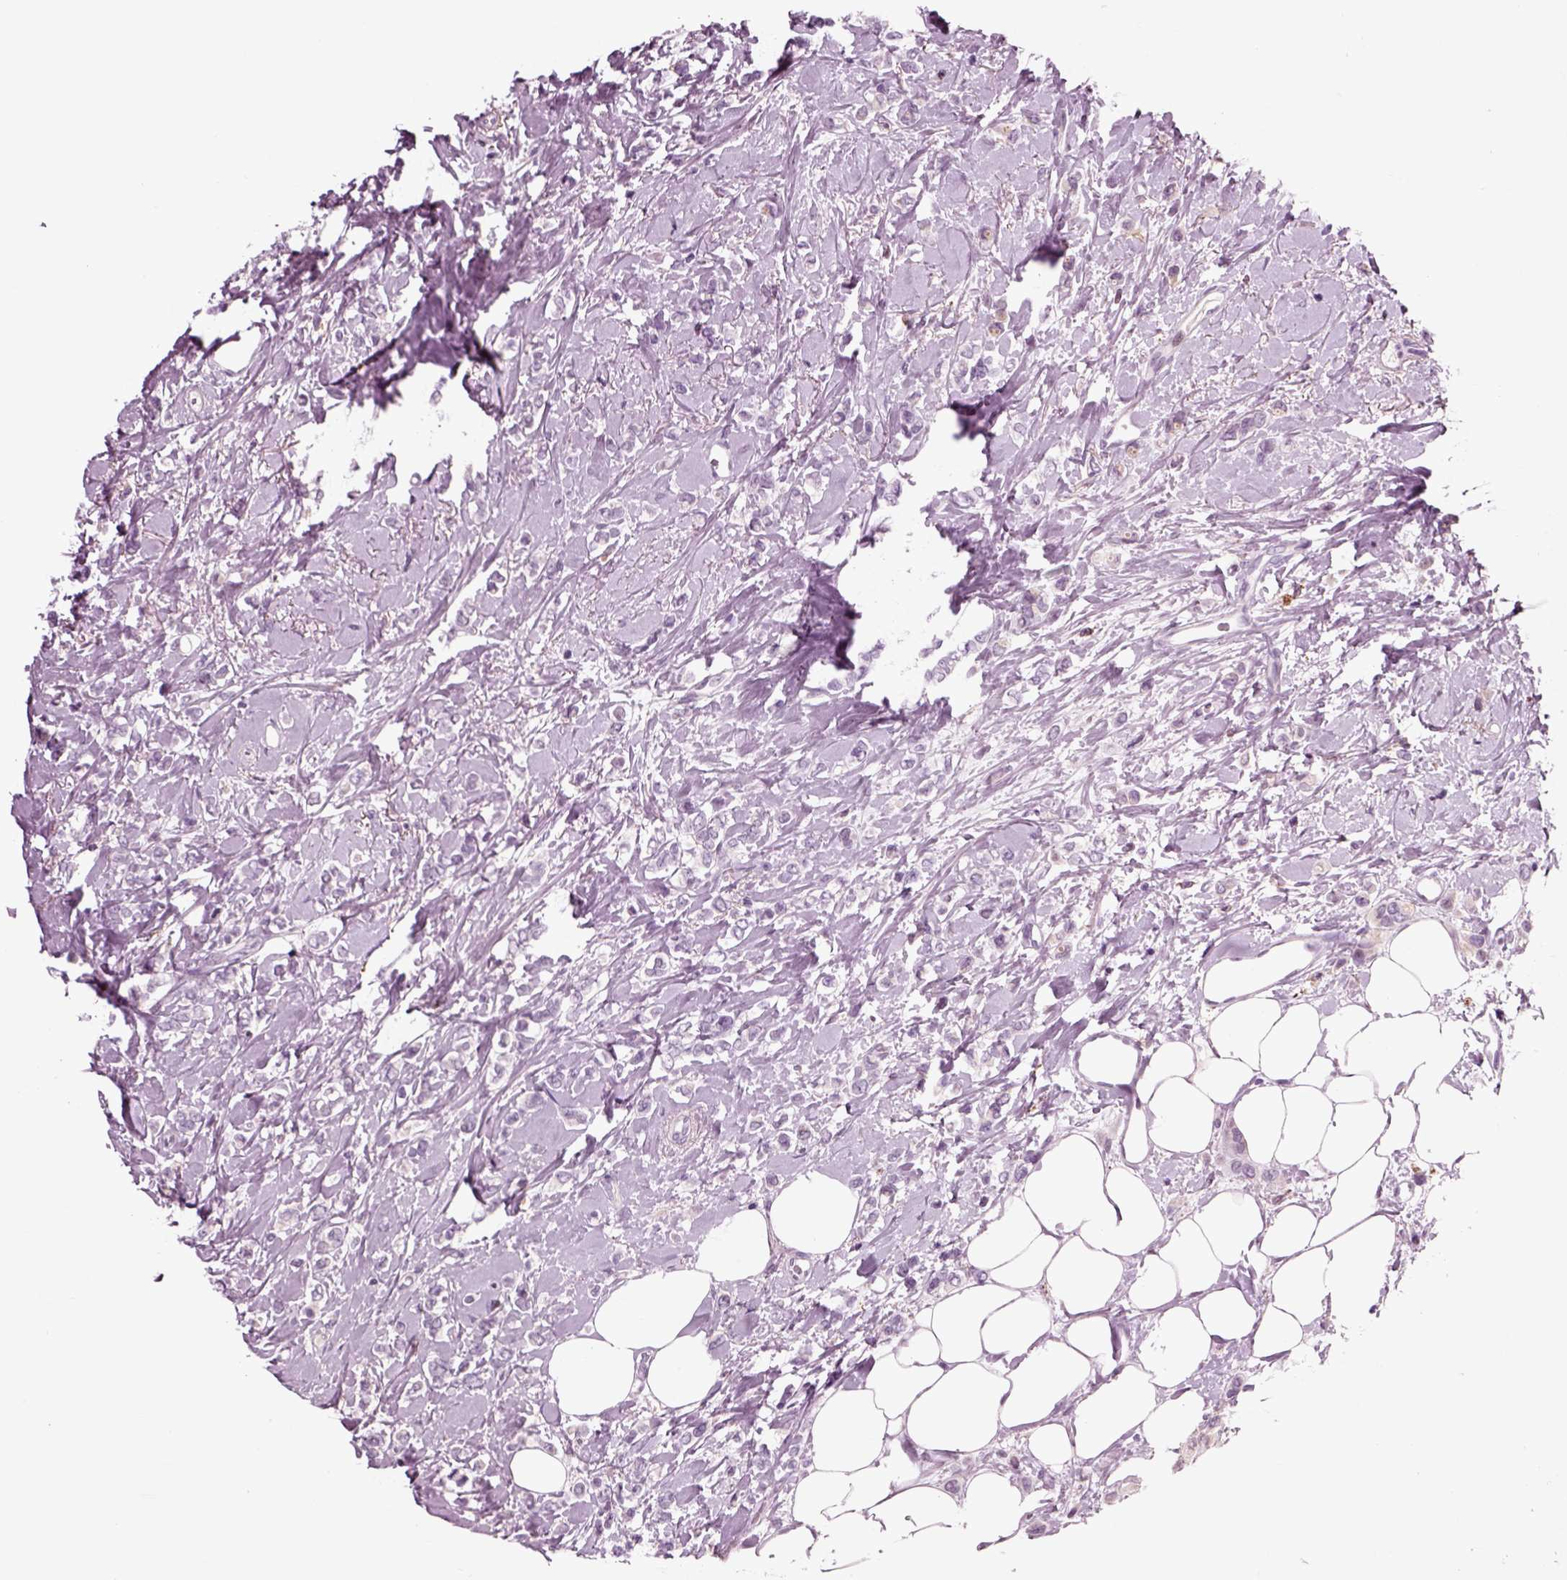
{"staining": {"intensity": "negative", "quantity": "none", "location": "none"}, "tissue": "breast cancer", "cell_type": "Tumor cells", "image_type": "cancer", "snomed": [{"axis": "morphology", "description": "Lobular carcinoma"}, {"axis": "topography", "description": "Breast"}], "caption": "There is no significant positivity in tumor cells of breast lobular carcinoma.", "gene": "CHGB", "patient": {"sex": "female", "age": 66}}